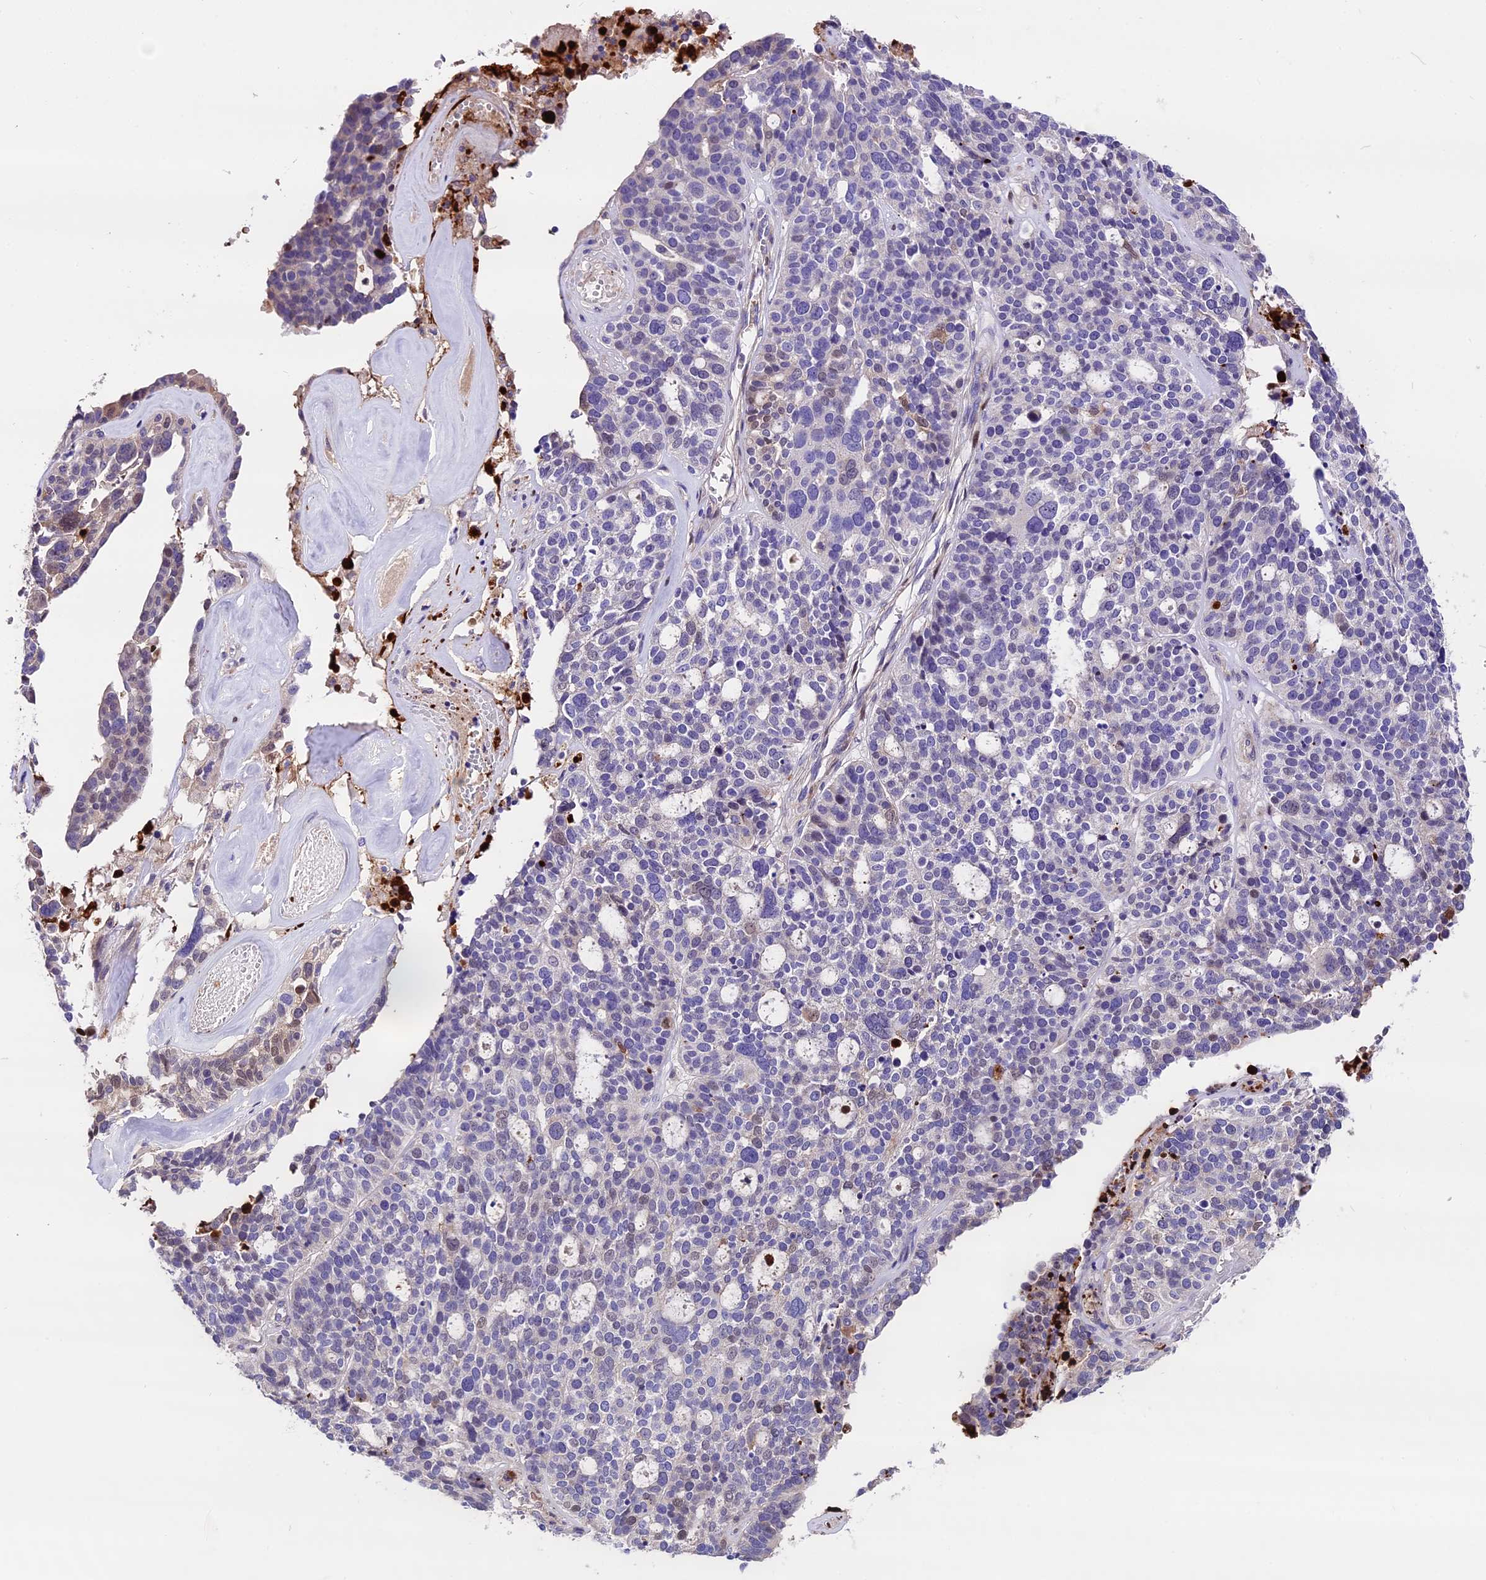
{"staining": {"intensity": "negative", "quantity": "none", "location": "none"}, "tissue": "ovarian cancer", "cell_type": "Tumor cells", "image_type": "cancer", "snomed": [{"axis": "morphology", "description": "Cystadenocarcinoma, serous, NOS"}, {"axis": "topography", "description": "Ovary"}], "caption": "The micrograph reveals no staining of tumor cells in ovarian cancer (serous cystadenocarcinoma).", "gene": "MAP3K7CL", "patient": {"sex": "female", "age": 59}}